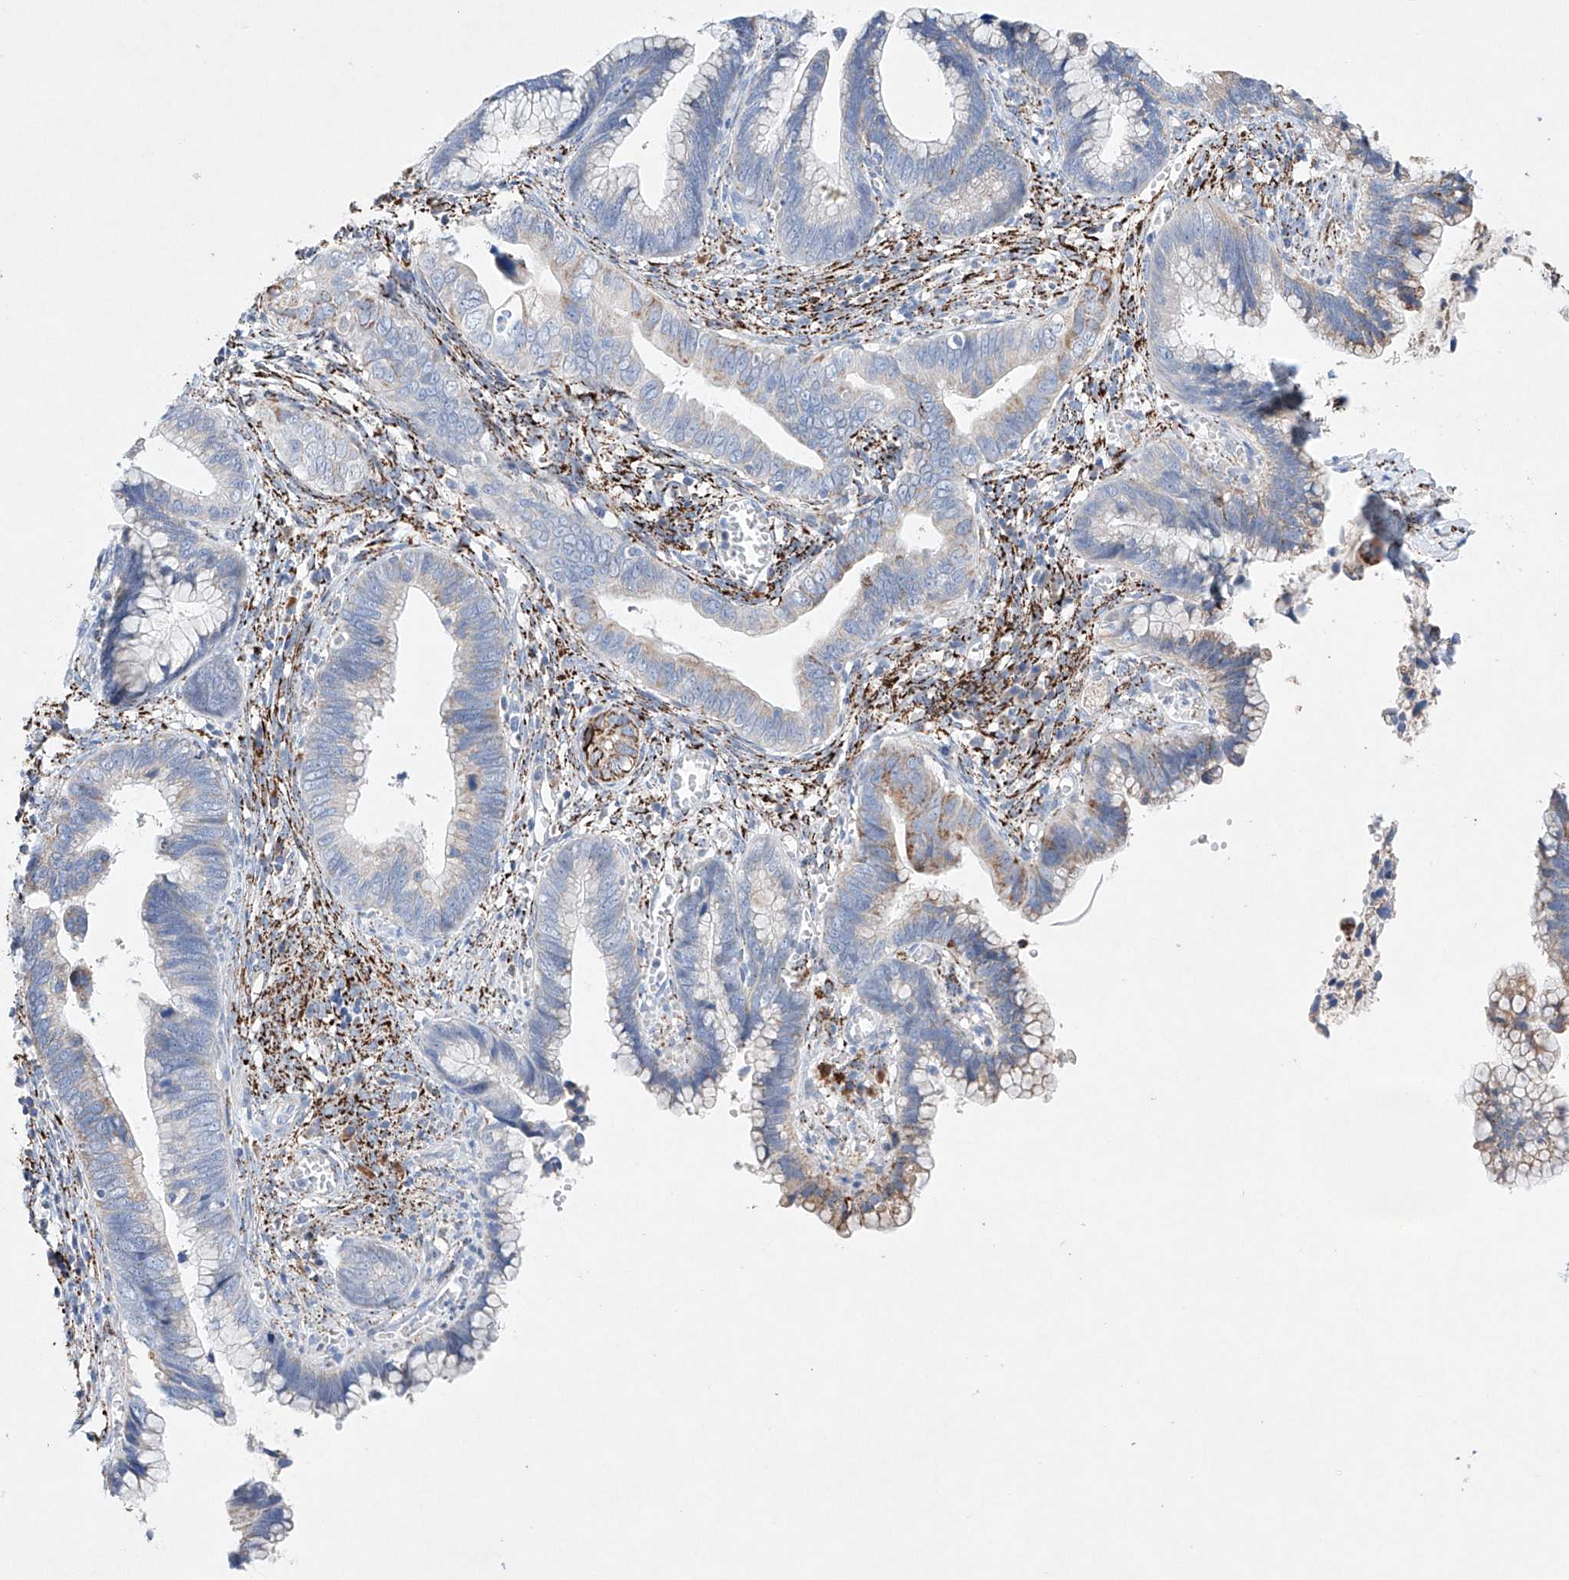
{"staining": {"intensity": "weak", "quantity": "<25%", "location": "cytoplasmic/membranous"}, "tissue": "cervical cancer", "cell_type": "Tumor cells", "image_type": "cancer", "snomed": [{"axis": "morphology", "description": "Adenocarcinoma, NOS"}, {"axis": "topography", "description": "Cervix"}], "caption": "Immunohistochemical staining of human cervical cancer (adenocarcinoma) demonstrates no significant expression in tumor cells. (Stains: DAB (3,3'-diaminobenzidine) immunohistochemistry with hematoxylin counter stain, Microscopy: brightfield microscopy at high magnification).", "gene": "NRROS", "patient": {"sex": "female", "age": 44}}